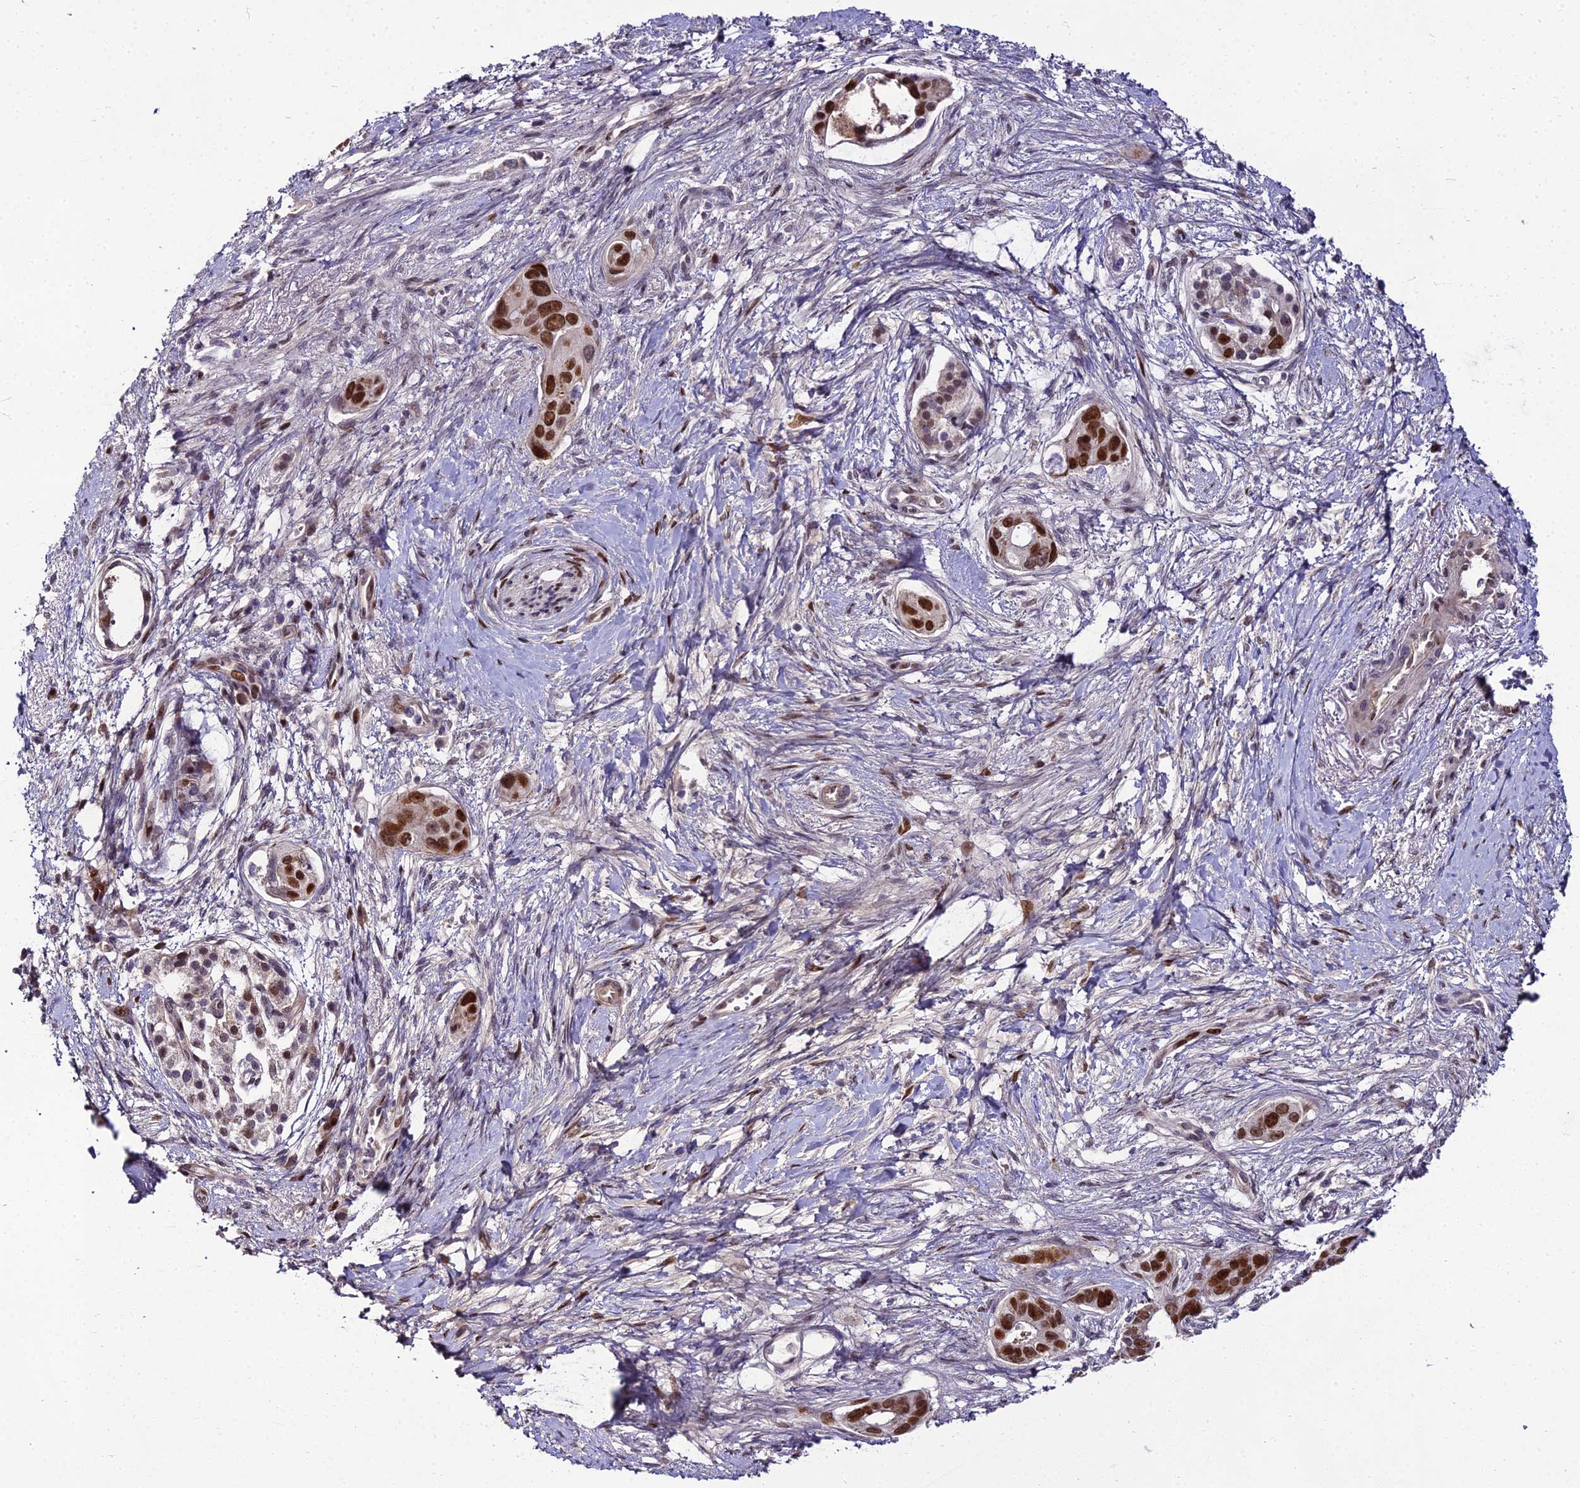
{"staining": {"intensity": "strong", "quantity": ">75%", "location": "nuclear"}, "tissue": "pancreatic cancer", "cell_type": "Tumor cells", "image_type": "cancer", "snomed": [{"axis": "morphology", "description": "Adenocarcinoma, NOS"}, {"axis": "topography", "description": "Pancreas"}], "caption": "High-power microscopy captured an immunohistochemistry micrograph of pancreatic cancer, revealing strong nuclear positivity in approximately >75% of tumor cells.", "gene": "ZNF707", "patient": {"sex": "male", "age": 72}}